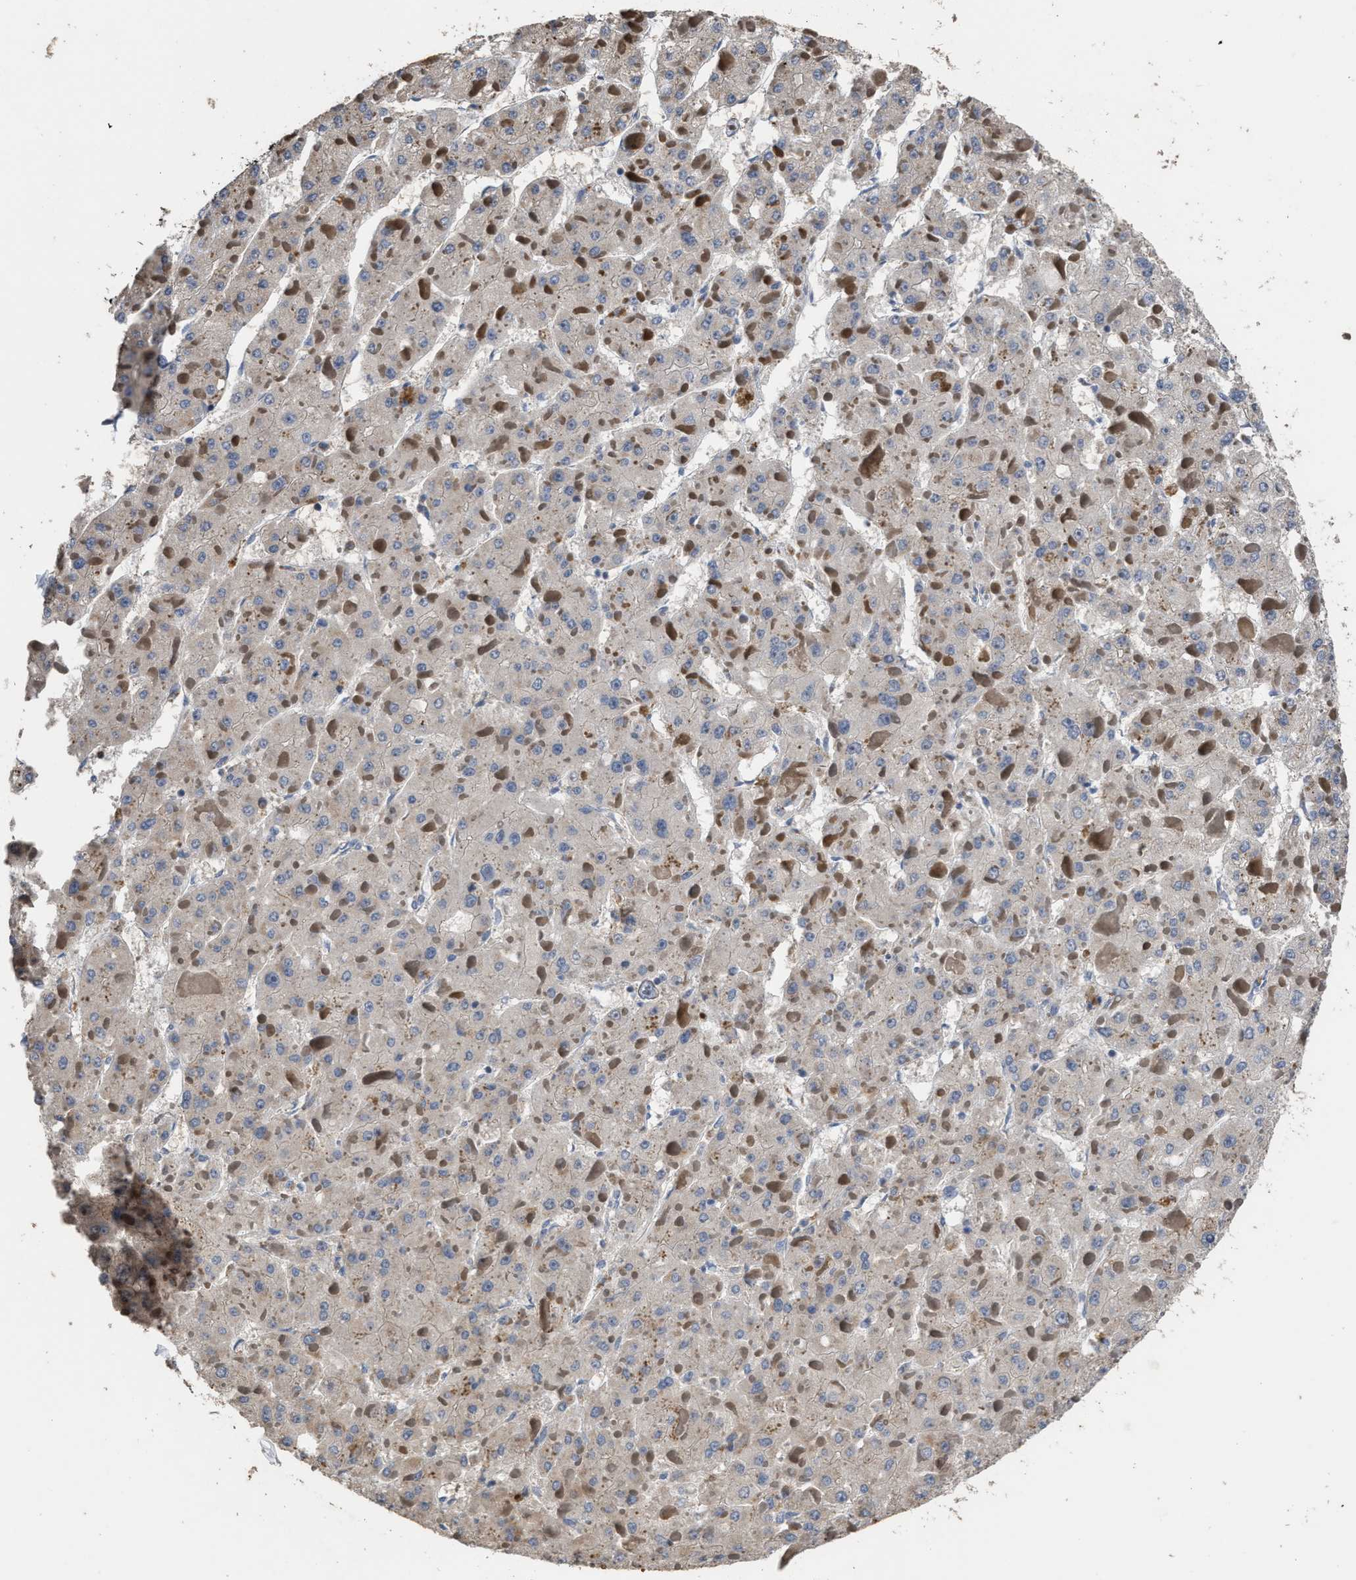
{"staining": {"intensity": "negative", "quantity": "none", "location": "none"}, "tissue": "liver cancer", "cell_type": "Tumor cells", "image_type": "cancer", "snomed": [{"axis": "morphology", "description": "Carcinoma, Hepatocellular, NOS"}, {"axis": "topography", "description": "Liver"}], "caption": "A micrograph of human liver cancer (hepatocellular carcinoma) is negative for staining in tumor cells.", "gene": "TDRKH", "patient": {"sex": "female", "age": 73}}